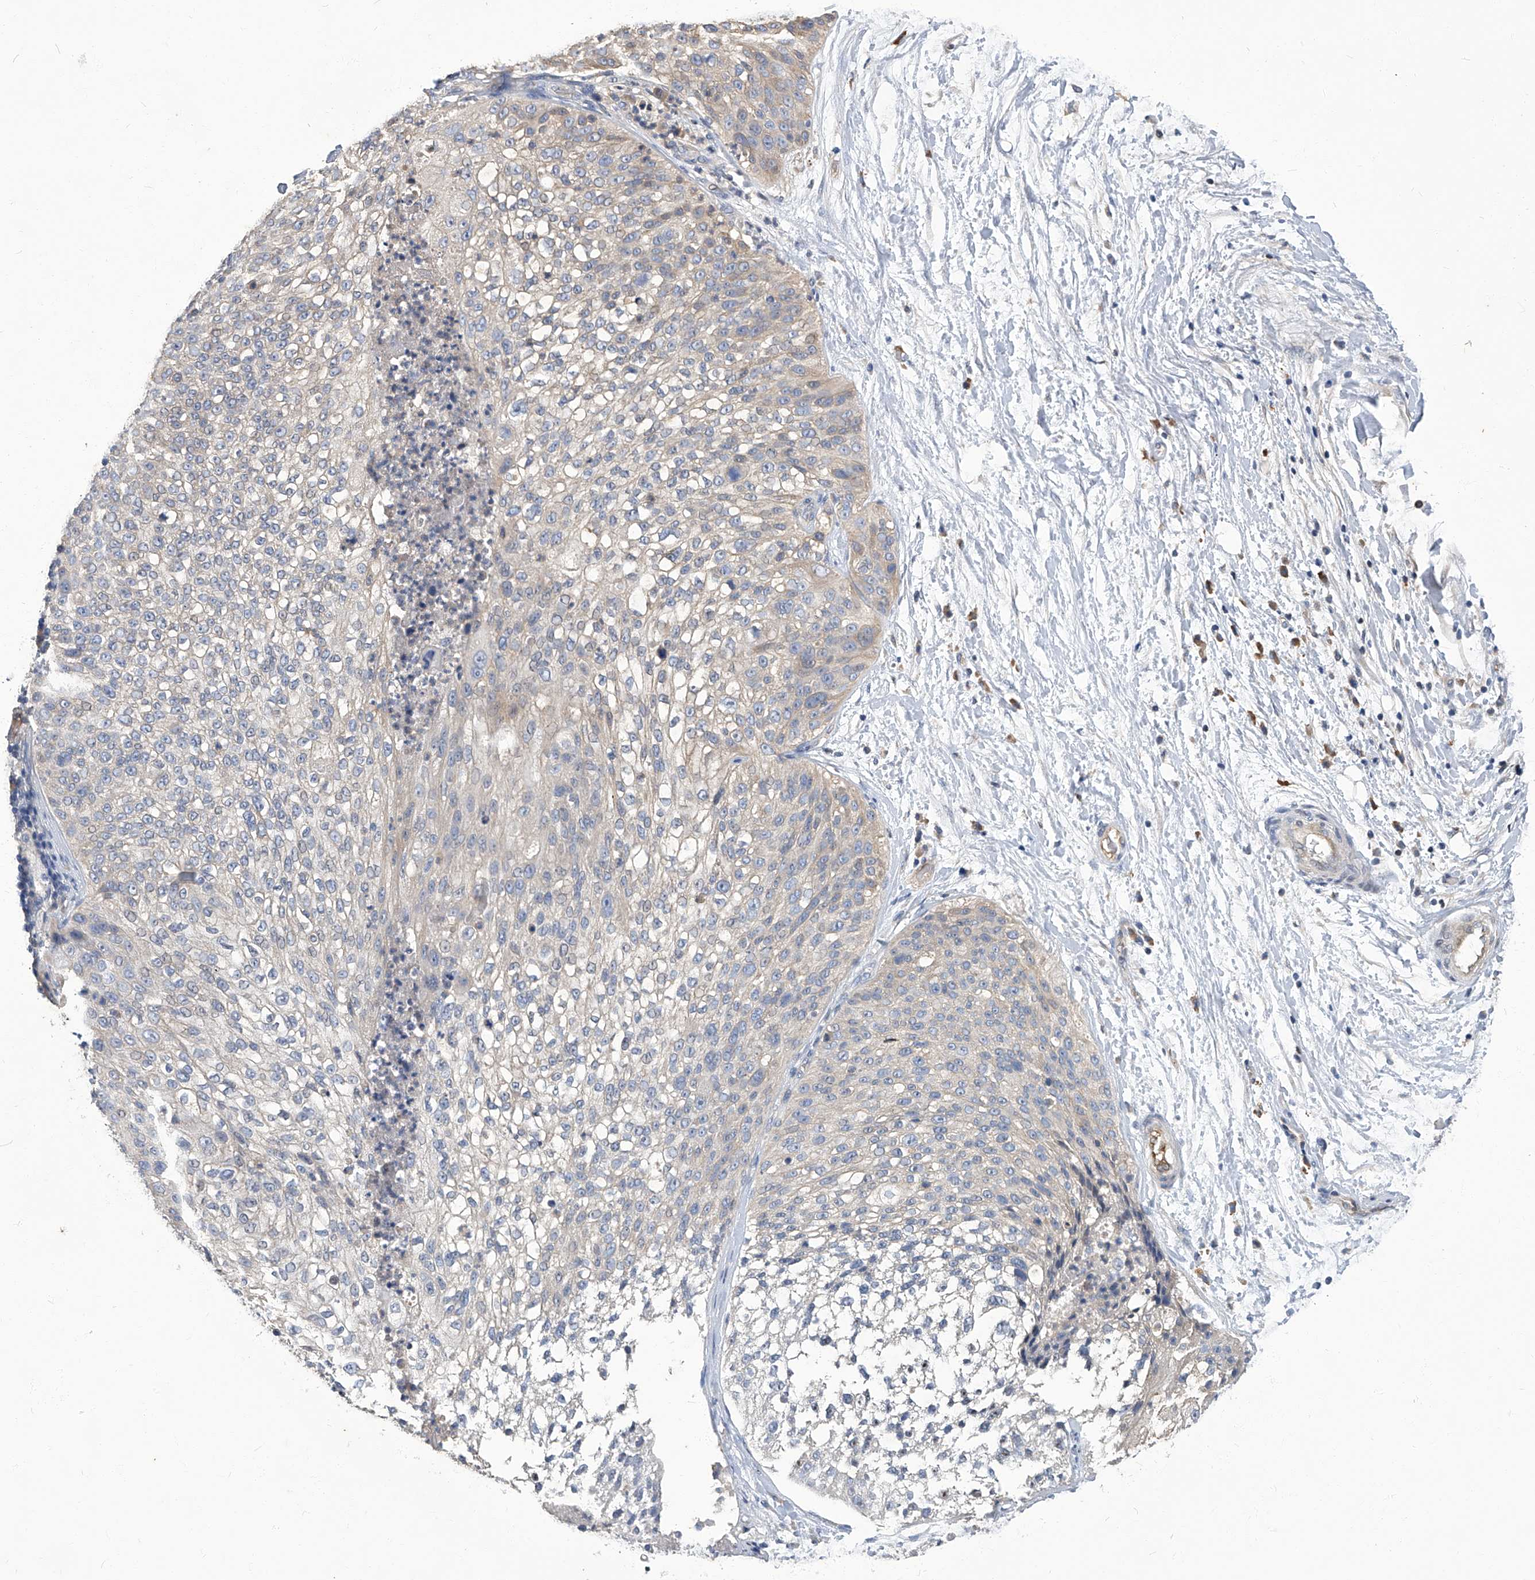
{"staining": {"intensity": "negative", "quantity": "none", "location": "none"}, "tissue": "lung cancer", "cell_type": "Tumor cells", "image_type": "cancer", "snomed": [{"axis": "morphology", "description": "Inflammation, NOS"}, {"axis": "morphology", "description": "Squamous cell carcinoma, NOS"}, {"axis": "topography", "description": "Lymph node"}, {"axis": "topography", "description": "Soft tissue"}, {"axis": "topography", "description": "Lung"}], "caption": "IHC of human lung cancer exhibits no expression in tumor cells.", "gene": "TGFBR1", "patient": {"sex": "male", "age": 66}}